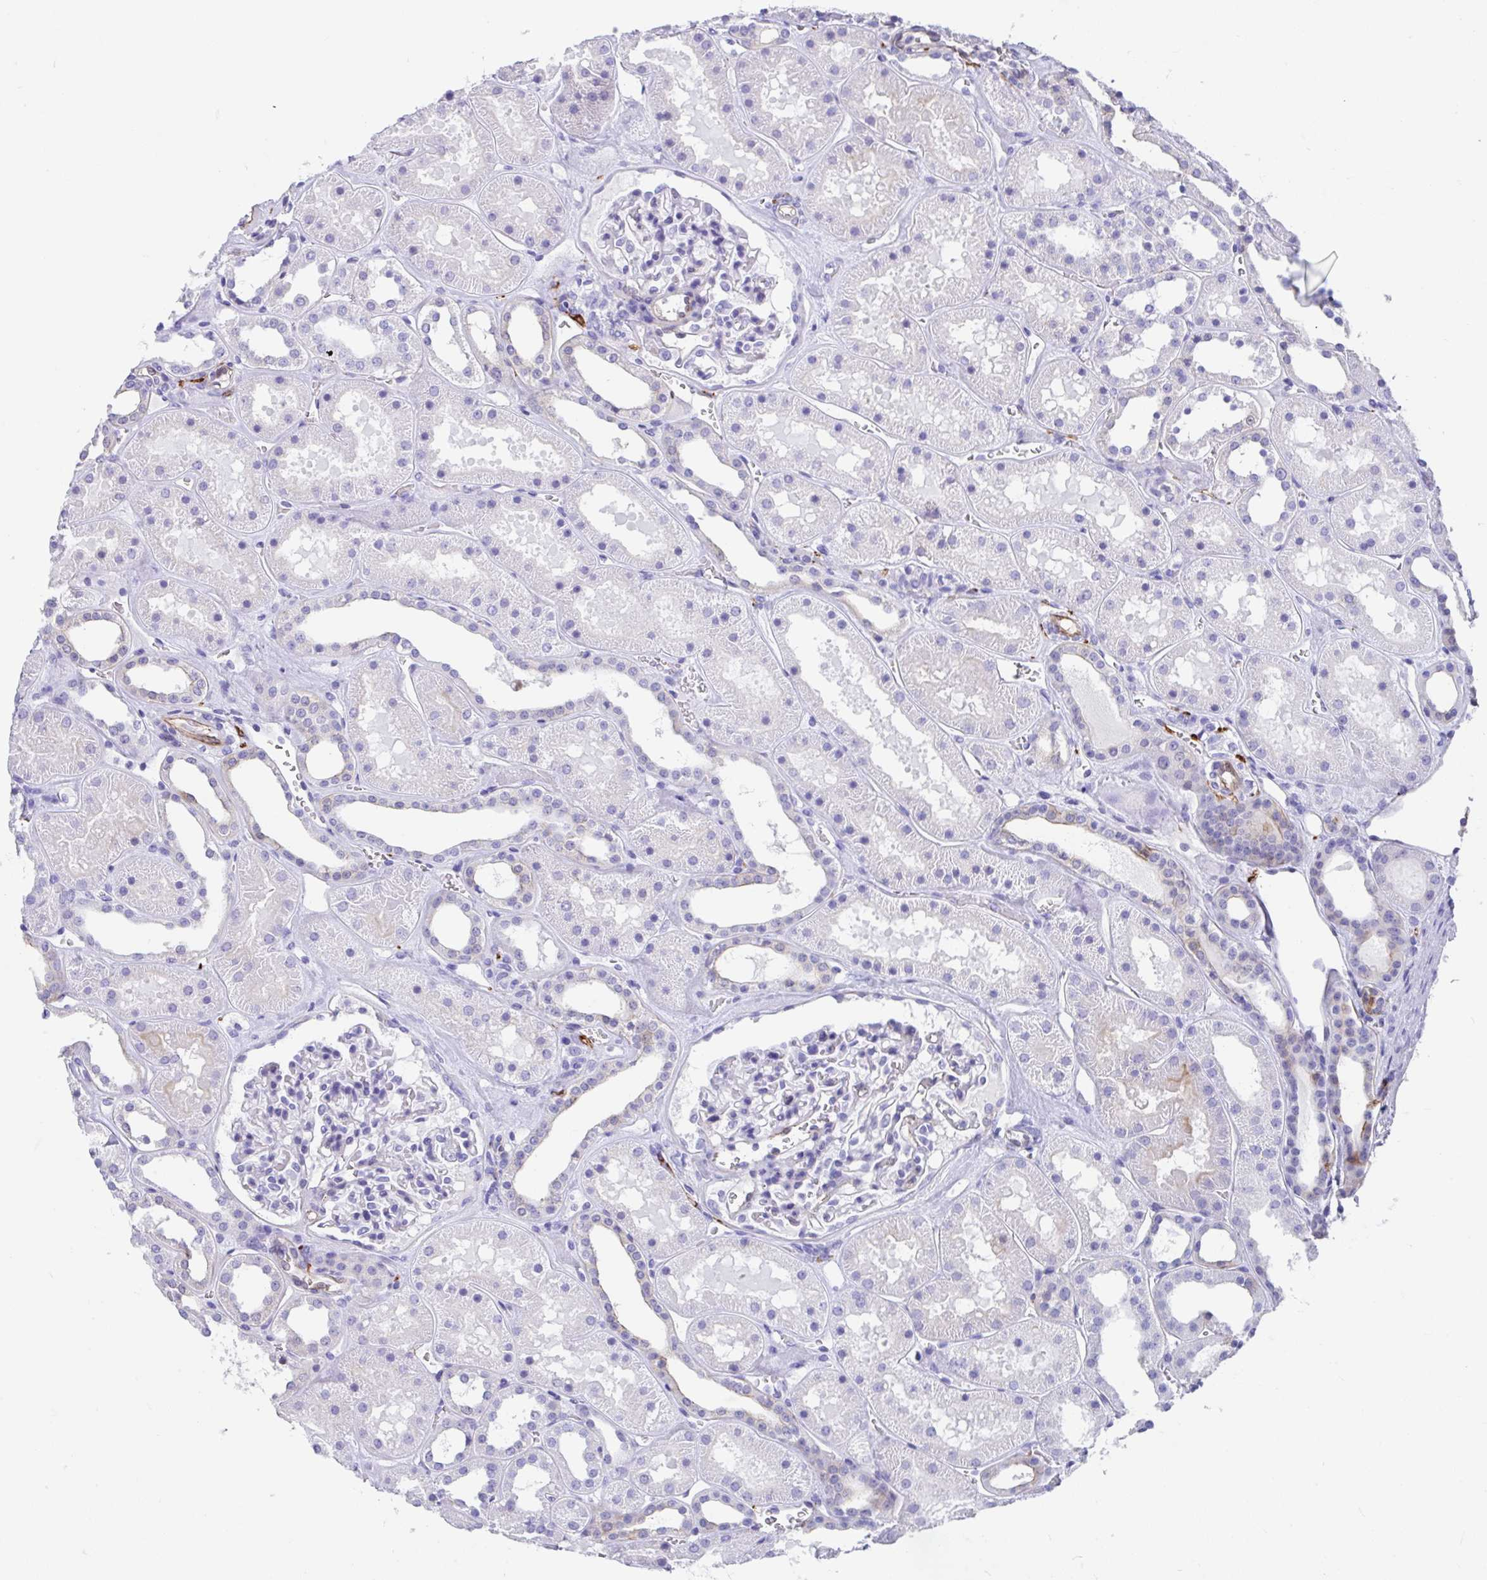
{"staining": {"intensity": "moderate", "quantity": "<25%", "location": "cytoplasmic/membranous"}, "tissue": "kidney", "cell_type": "Cells in glomeruli", "image_type": "normal", "snomed": [{"axis": "morphology", "description": "Normal tissue, NOS"}, {"axis": "topography", "description": "Kidney"}], "caption": "Brown immunohistochemical staining in normal human kidney exhibits moderate cytoplasmic/membranous staining in about <25% of cells in glomeruli.", "gene": "FAM107A", "patient": {"sex": "female", "age": 41}}